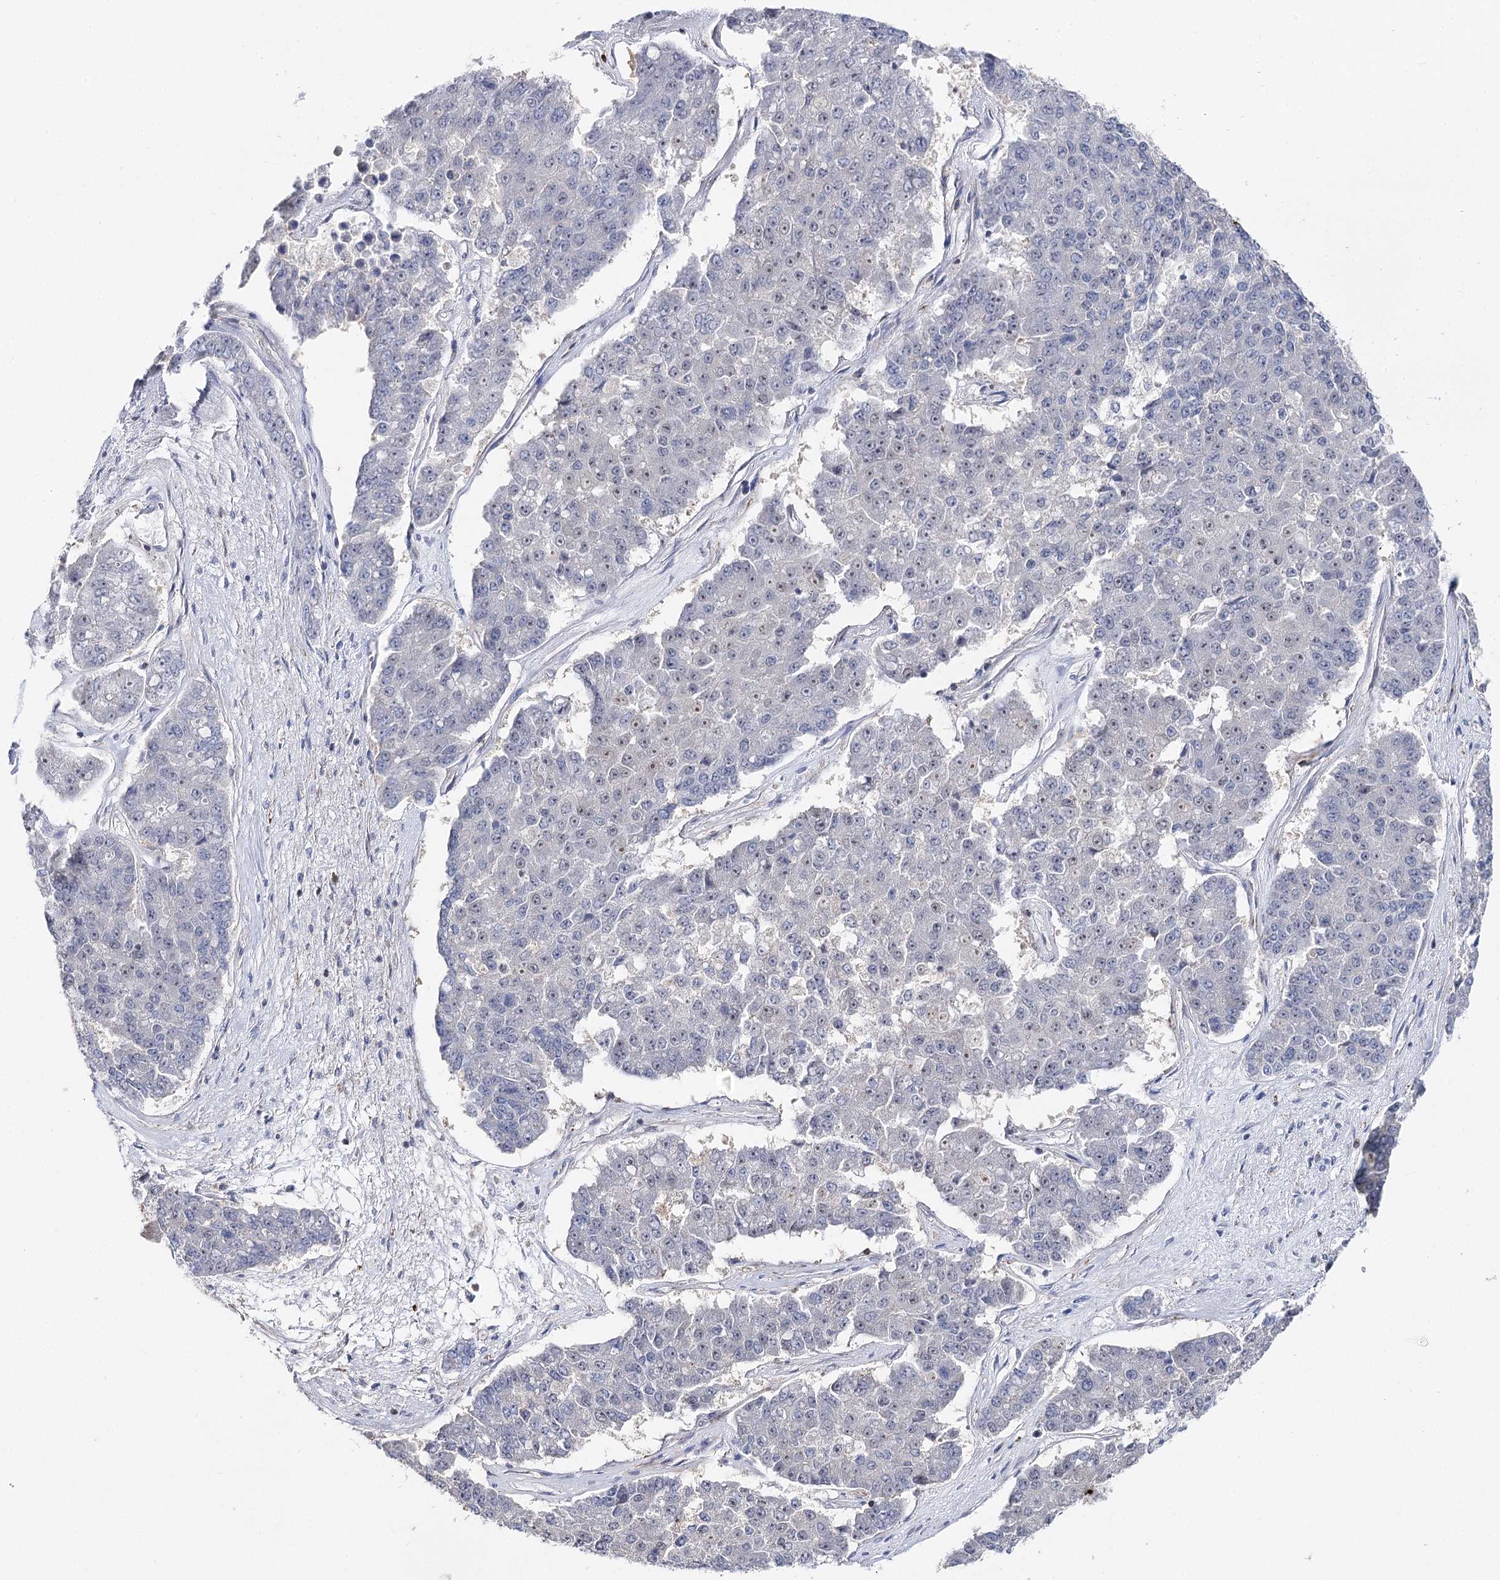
{"staining": {"intensity": "negative", "quantity": "none", "location": "none"}, "tissue": "pancreatic cancer", "cell_type": "Tumor cells", "image_type": "cancer", "snomed": [{"axis": "morphology", "description": "Adenocarcinoma, NOS"}, {"axis": "topography", "description": "Pancreas"}], "caption": "The photomicrograph exhibits no significant staining in tumor cells of adenocarcinoma (pancreatic).", "gene": "AGXT2", "patient": {"sex": "male", "age": 50}}